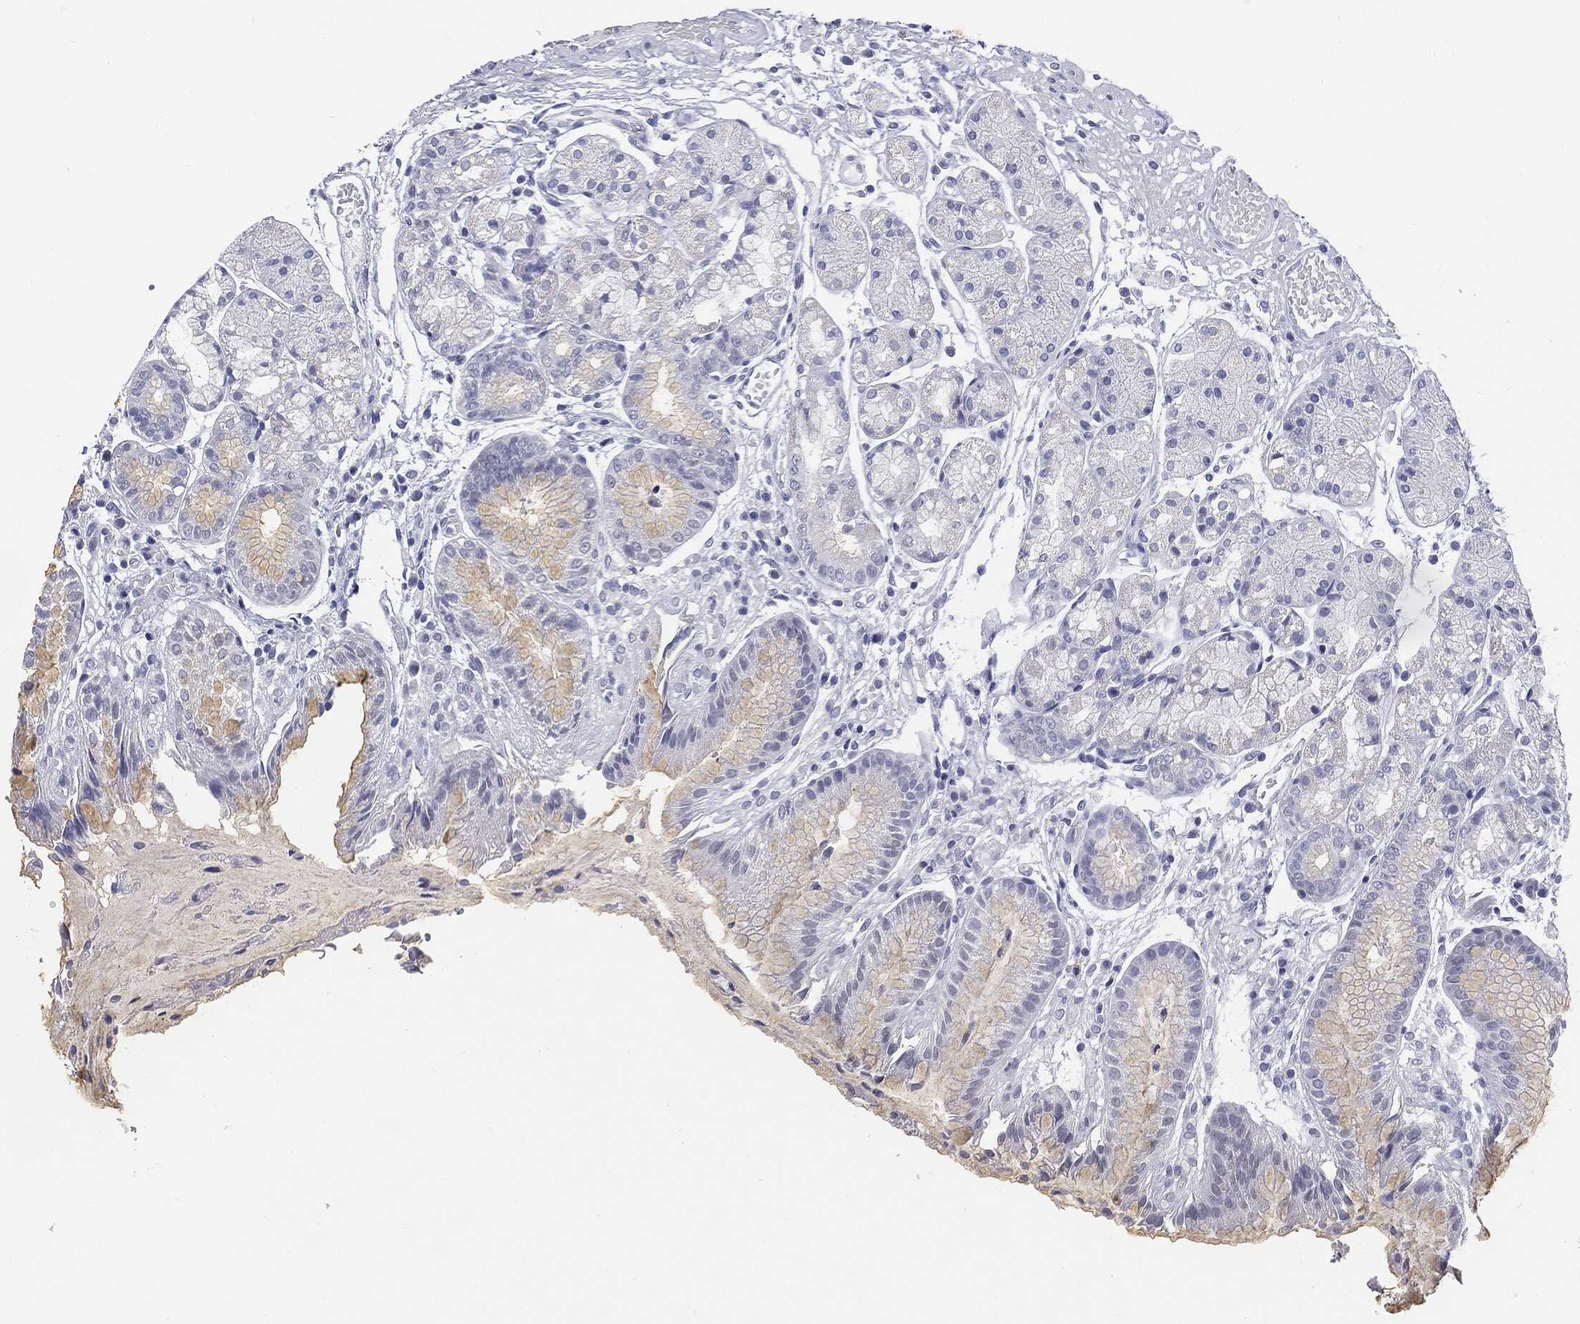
{"staining": {"intensity": "moderate", "quantity": "<25%", "location": "cytoplasmic/membranous"}, "tissue": "stomach", "cell_type": "Glandular cells", "image_type": "normal", "snomed": [{"axis": "morphology", "description": "Normal tissue, NOS"}, {"axis": "topography", "description": "Stomach, upper"}], "caption": "Moderate cytoplasmic/membranous expression is seen in approximately <25% of glandular cells in normal stomach. (brown staining indicates protein expression, while blue staining denotes nuclei).", "gene": "MLLT10", "patient": {"sex": "male", "age": 72}}